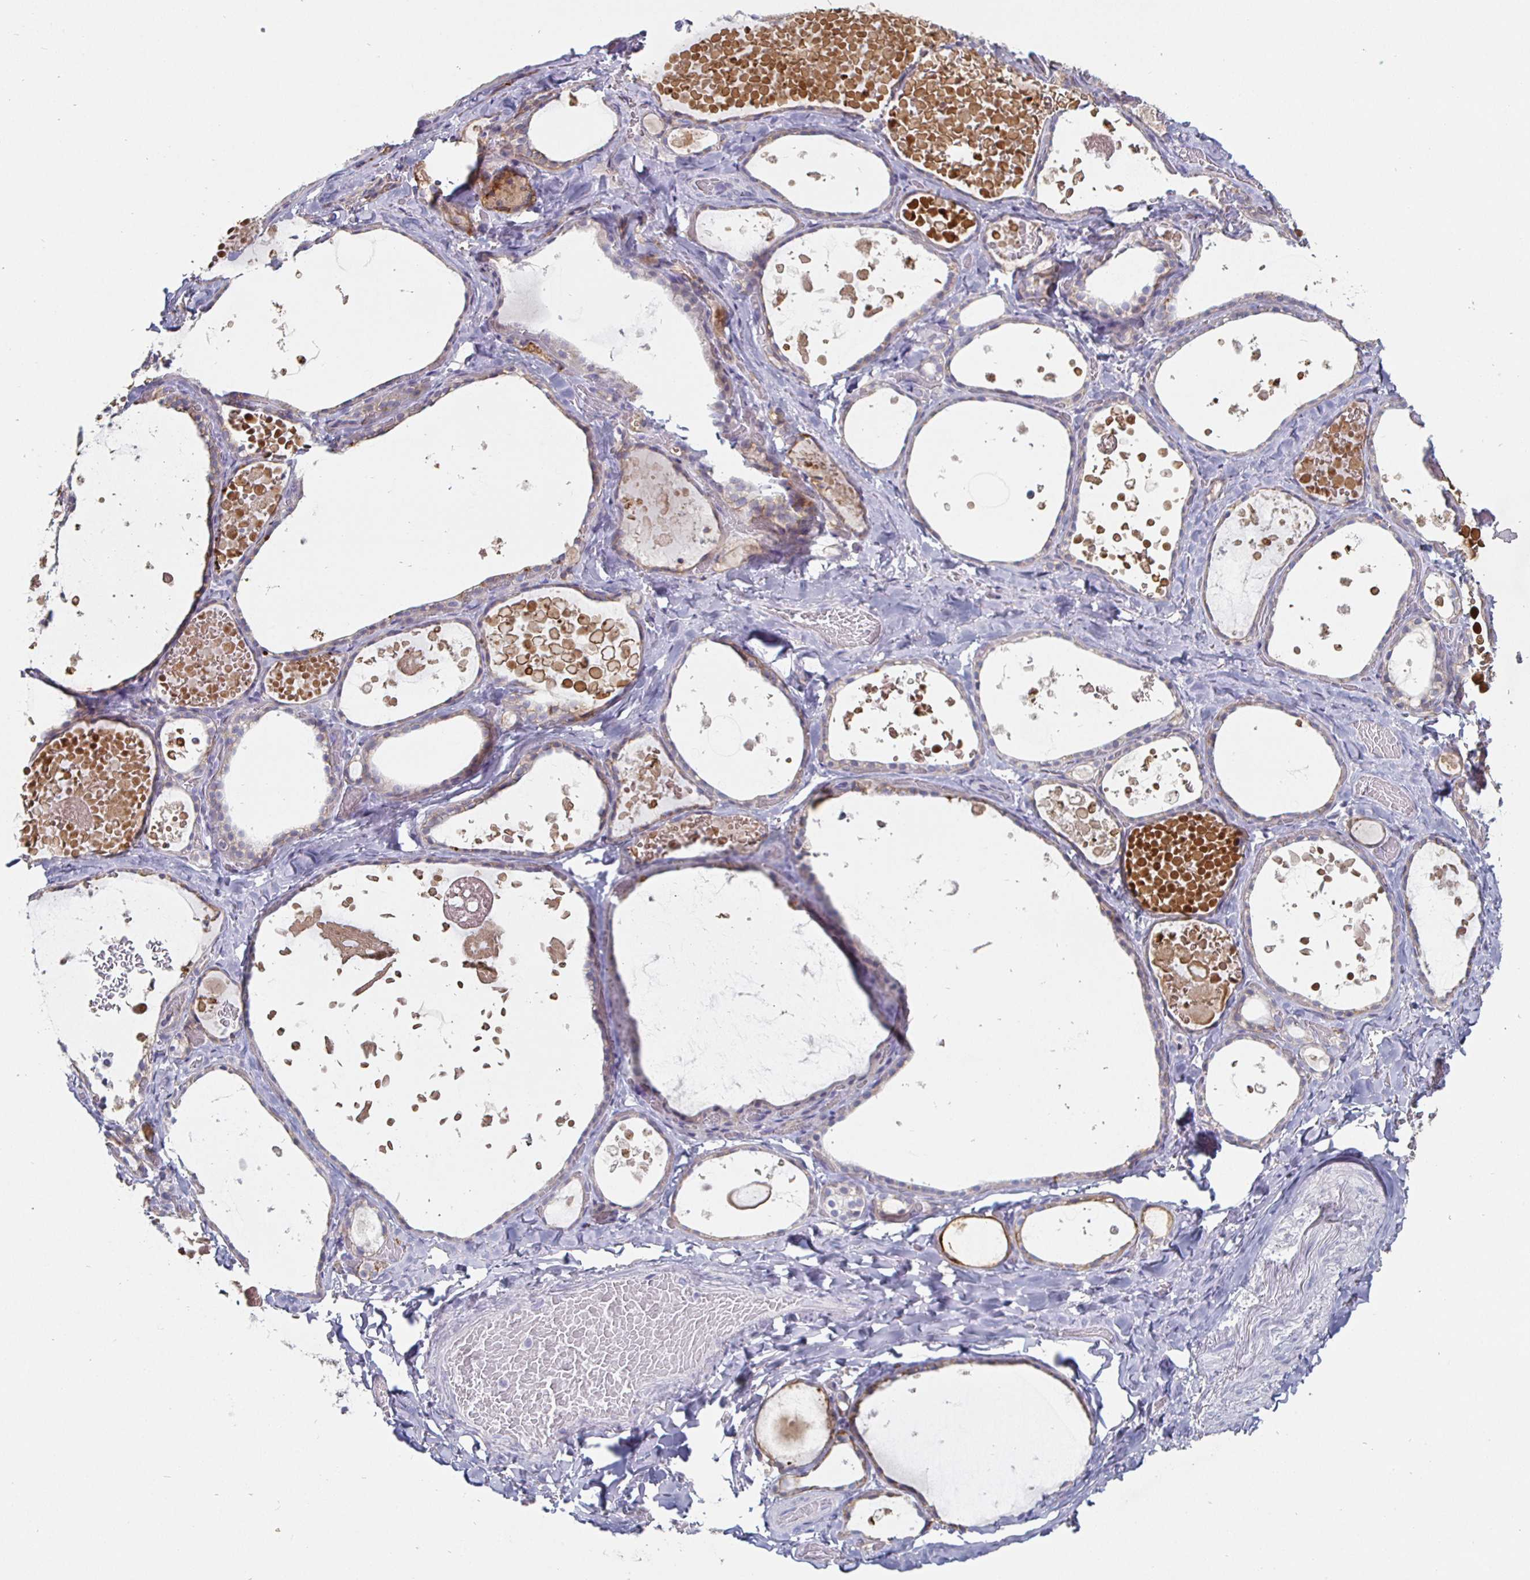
{"staining": {"intensity": "negative", "quantity": "none", "location": "none"}, "tissue": "thyroid gland", "cell_type": "Glandular cells", "image_type": "normal", "snomed": [{"axis": "morphology", "description": "Normal tissue, NOS"}, {"axis": "topography", "description": "Thyroid gland"}], "caption": "Immunohistochemistry of benign thyroid gland exhibits no expression in glandular cells. (IHC, brightfield microscopy, high magnification).", "gene": "ENPP1", "patient": {"sex": "female", "age": 56}}